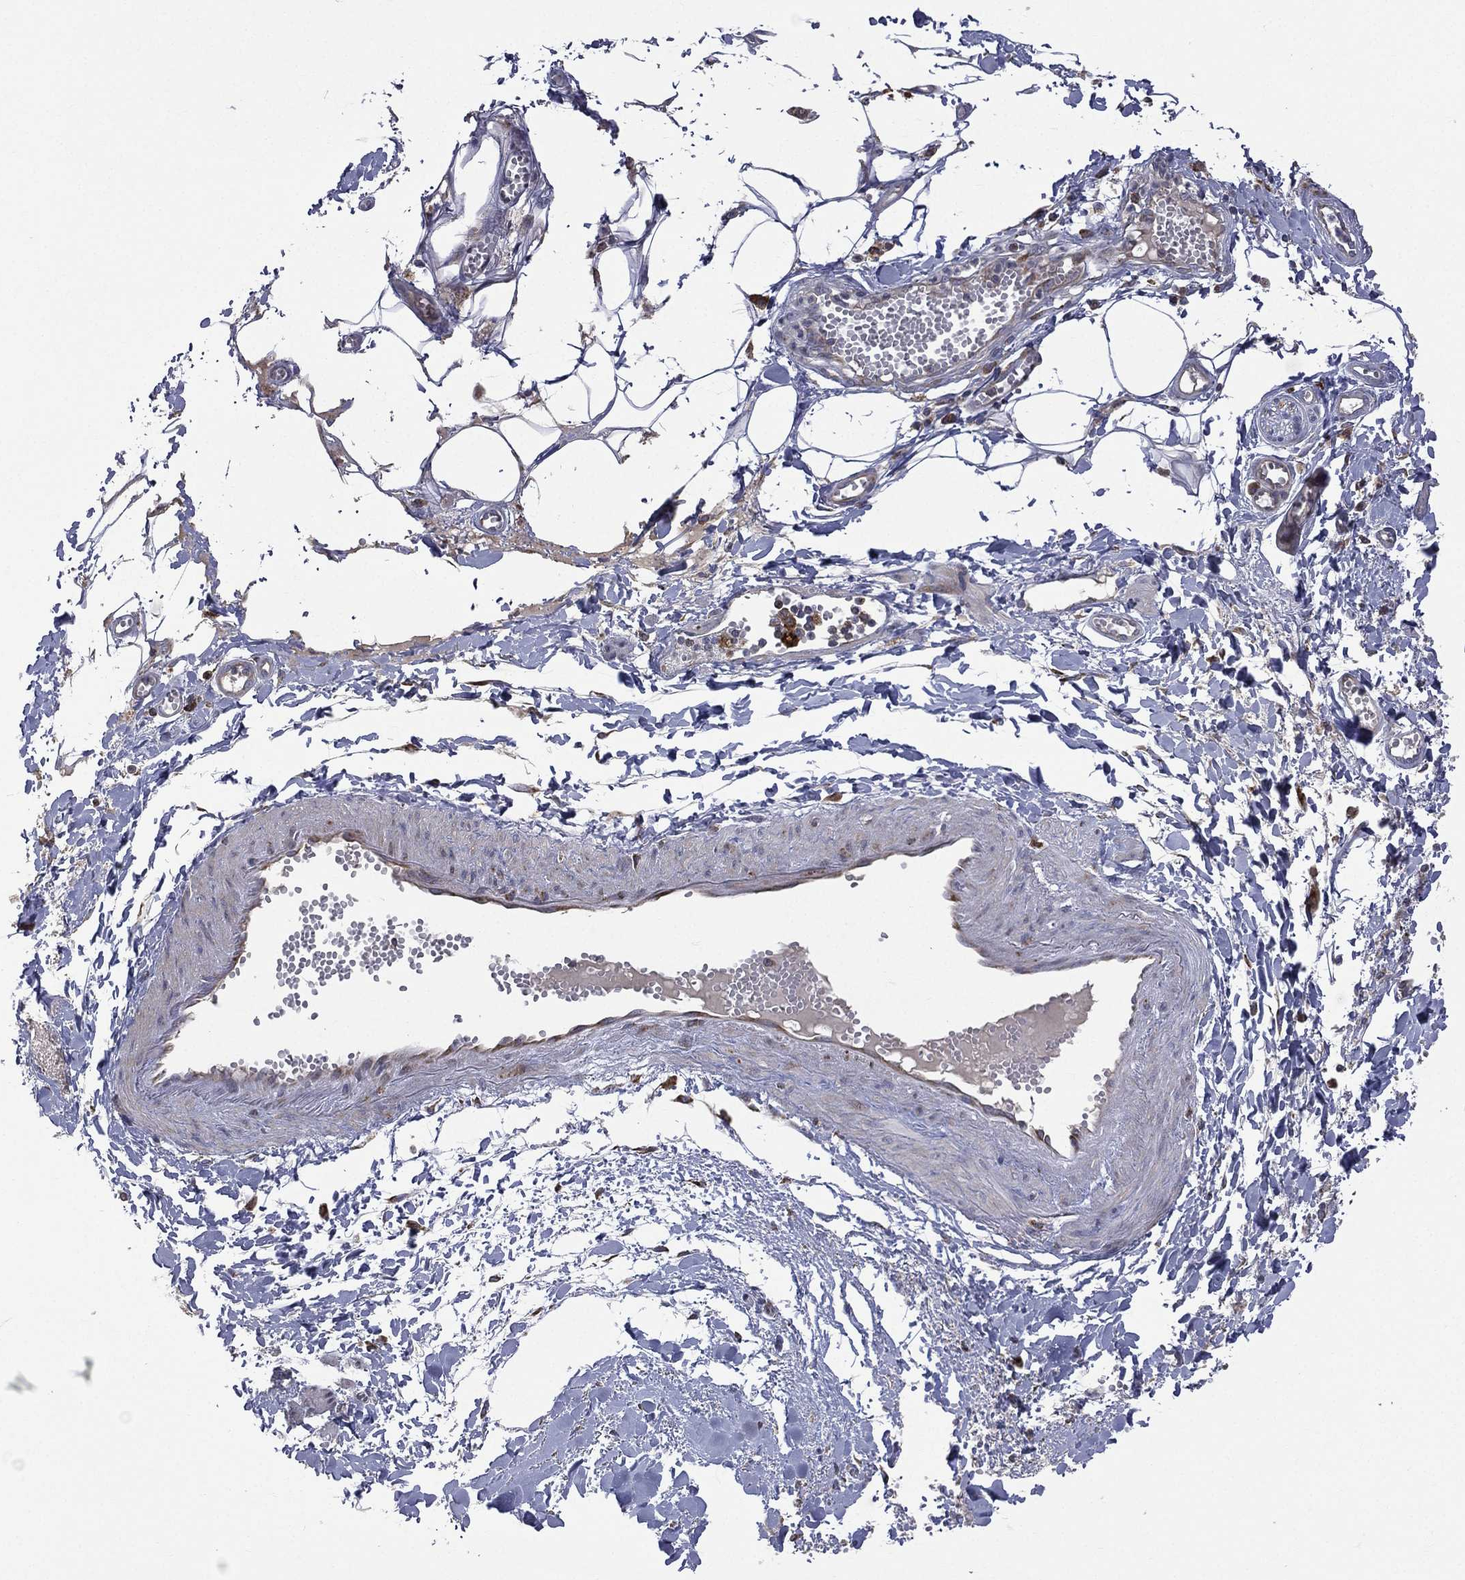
{"staining": {"intensity": "negative", "quantity": "none", "location": "none"}, "tissue": "adipose tissue", "cell_type": "Adipocytes", "image_type": "normal", "snomed": [{"axis": "morphology", "description": "Normal tissue, NOS"}, {"axis": "morphology", "description": "Squamous cell carcinoma, NOS"}, {"axis": "topography", "description": "Cartilage tissue"}, {"axis": "topography", "description": "Lung"}], "caption": "Image shows no protein positivity in adipocytes of benign adipose tissue. The staining is performed using DAB brown chromogen with nuclei counter-stained in using hematoxylin.", "gene": "C20orf96", "patient": {"sex": "male", "age": 66}}